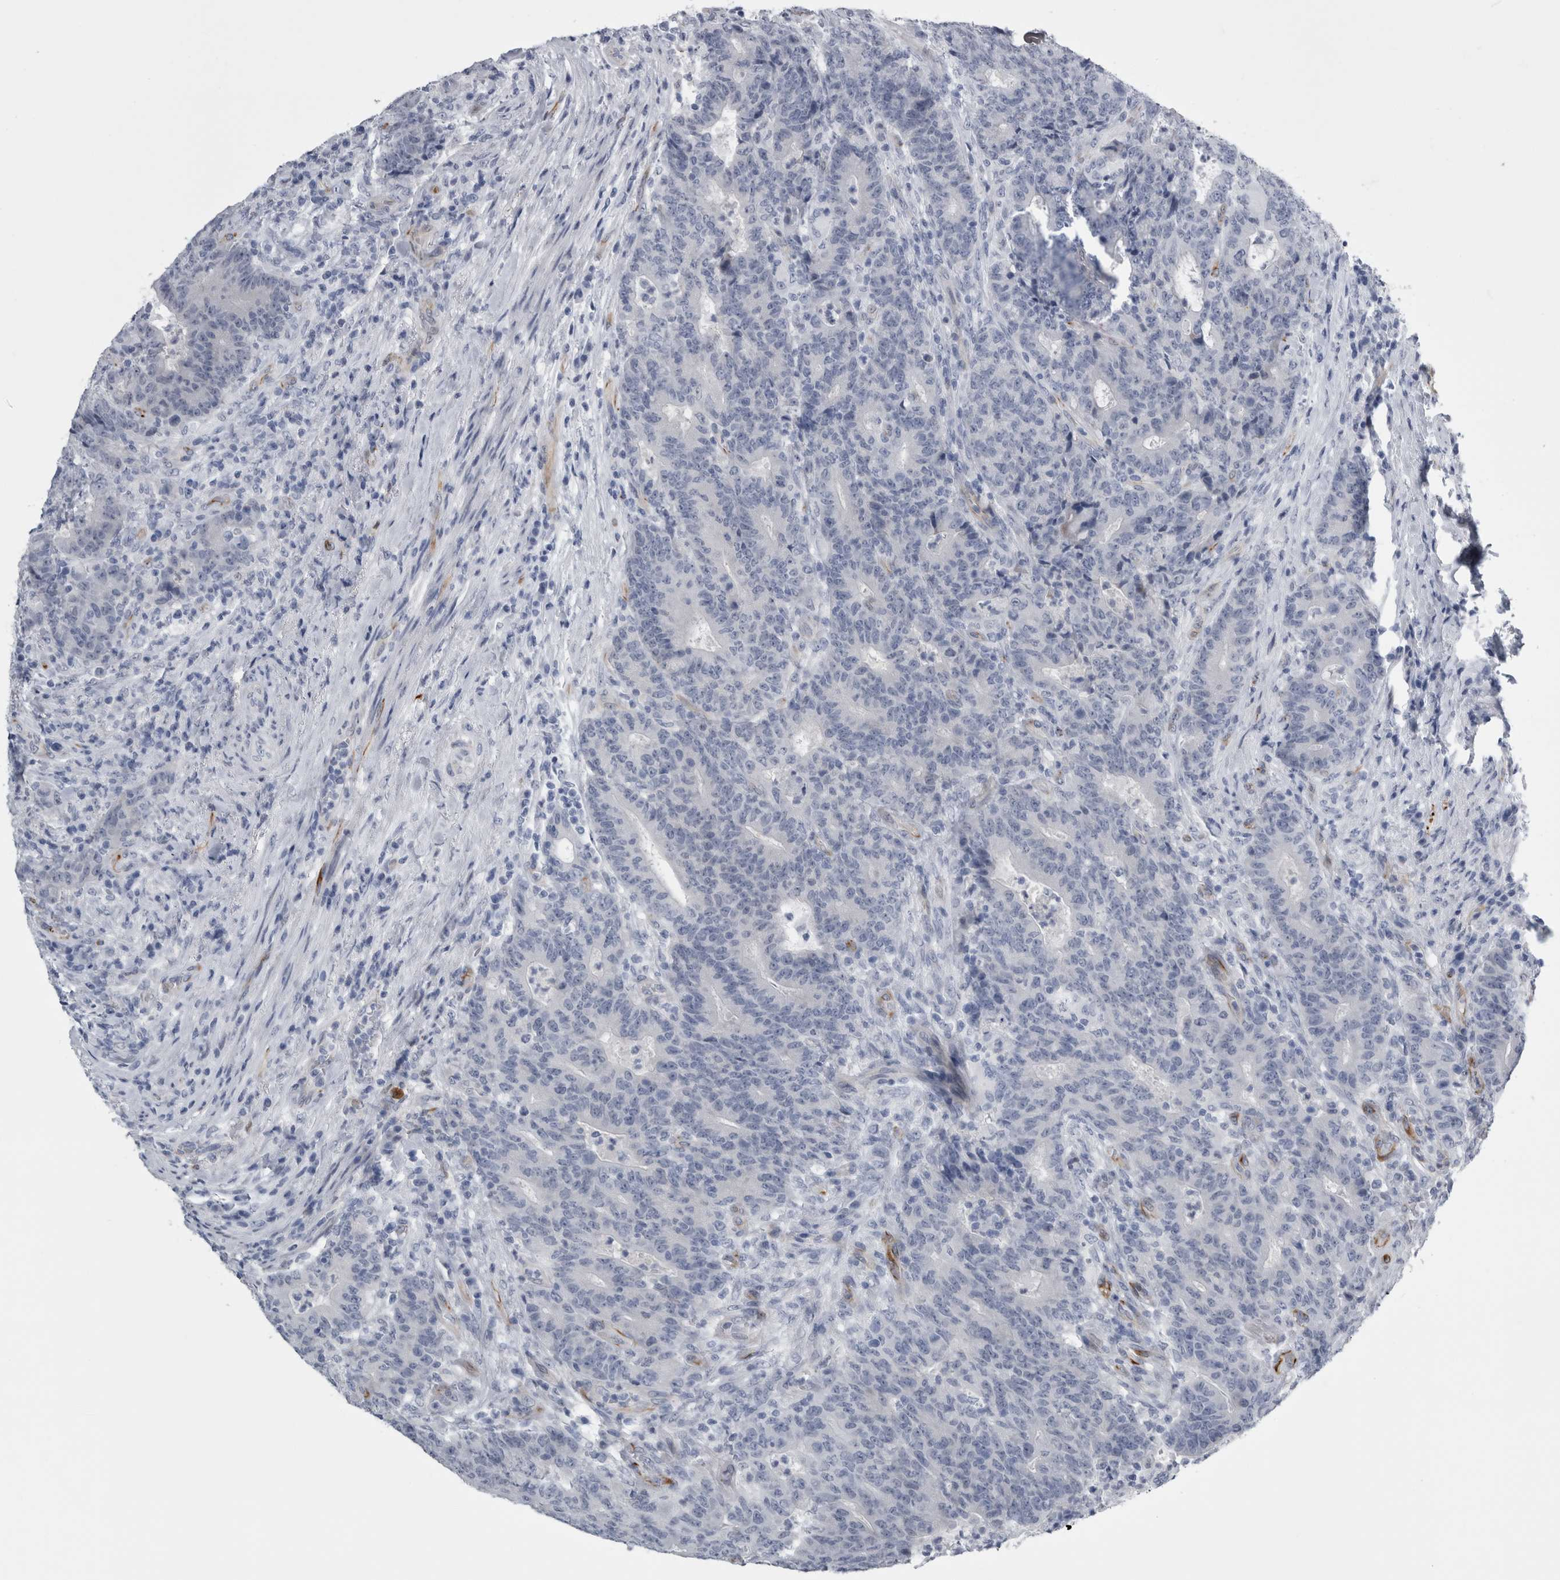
{"staining": {"intensity": "moderate", "quantity": "<25%", "location": "cytoplasmic/membranous"}, "tissue": "colorectal cancer", "cell_type": "Tumor cells", "image_type": "cancer", "snomed": [{"axis": "morphology", "description": "Normal tissue, NOS"}, {"axis": "morphology", "description": "Adenocarcinoma, NOS"}, {"axis": "topography", "description": "Colon"}], "caption": "Brown immunohistochemical staining in colorectal adenocarcinoma exhibits moderate cytoplasmic/membranous staining in approximately <25% of tumor cells. (Brightfield microscopy of DAB IHC at high magnification).", "gene": "VWDE", "patient": {"sex": "female", "age": 75}}